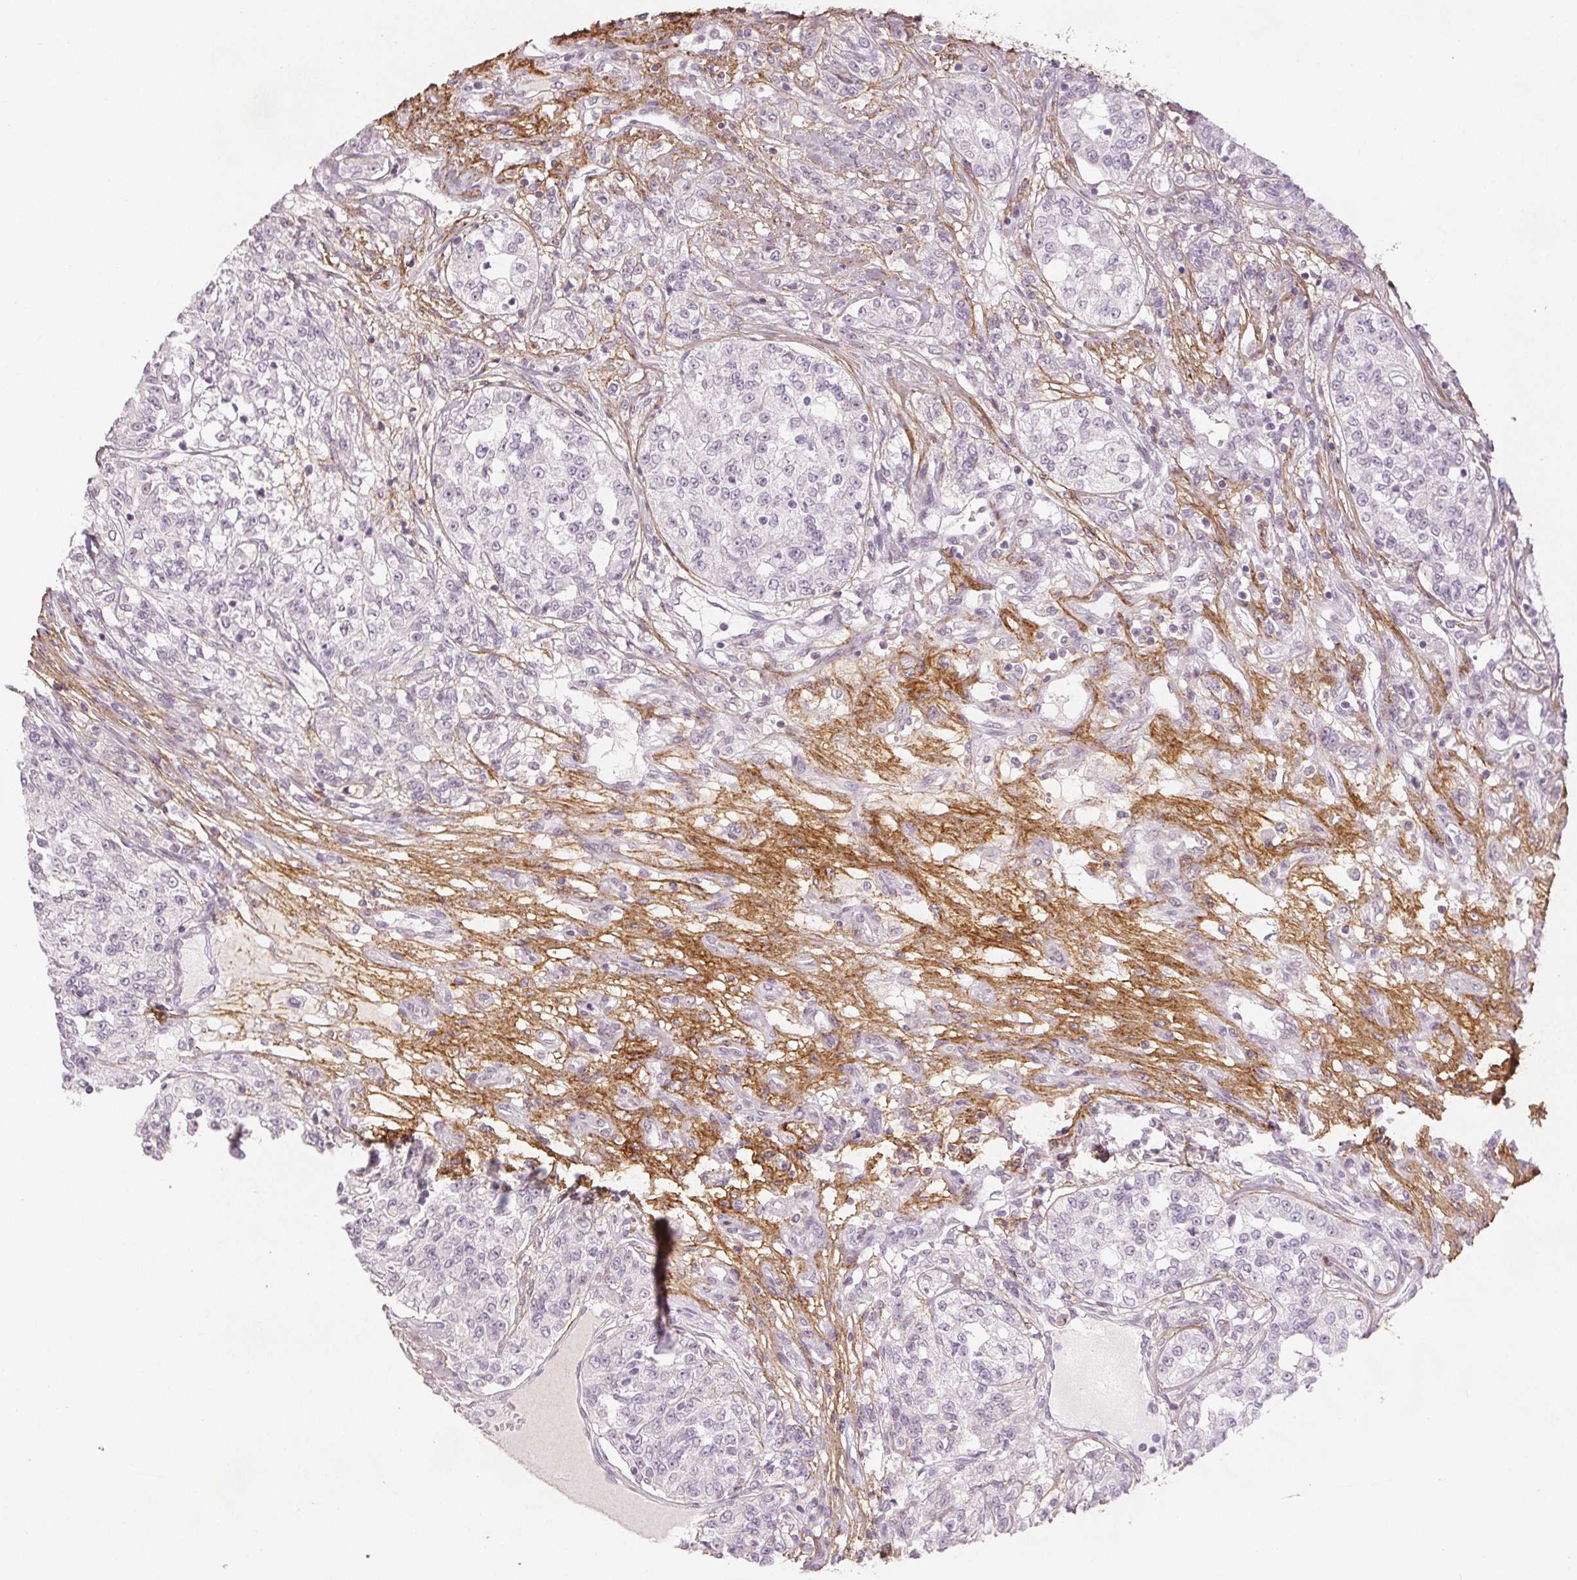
{"staining": {"intensity": "negative", "quantity": "none", "location": "none"}, "tissue": "renal cancer", "cell_type": "Tumor cells", "image_type": "cancer", "snomed": [{"axis": "morphology", "description": "Adenocarcinoma, NOS"}, {"axis": "topography", "description": "Kidney"}], "caption": "Immunohistochemical staining of renal cancer exhibits no significant staining in tumor cells.", "gene": "FBN1", "patient": {"sex": "female", "age": 63}}